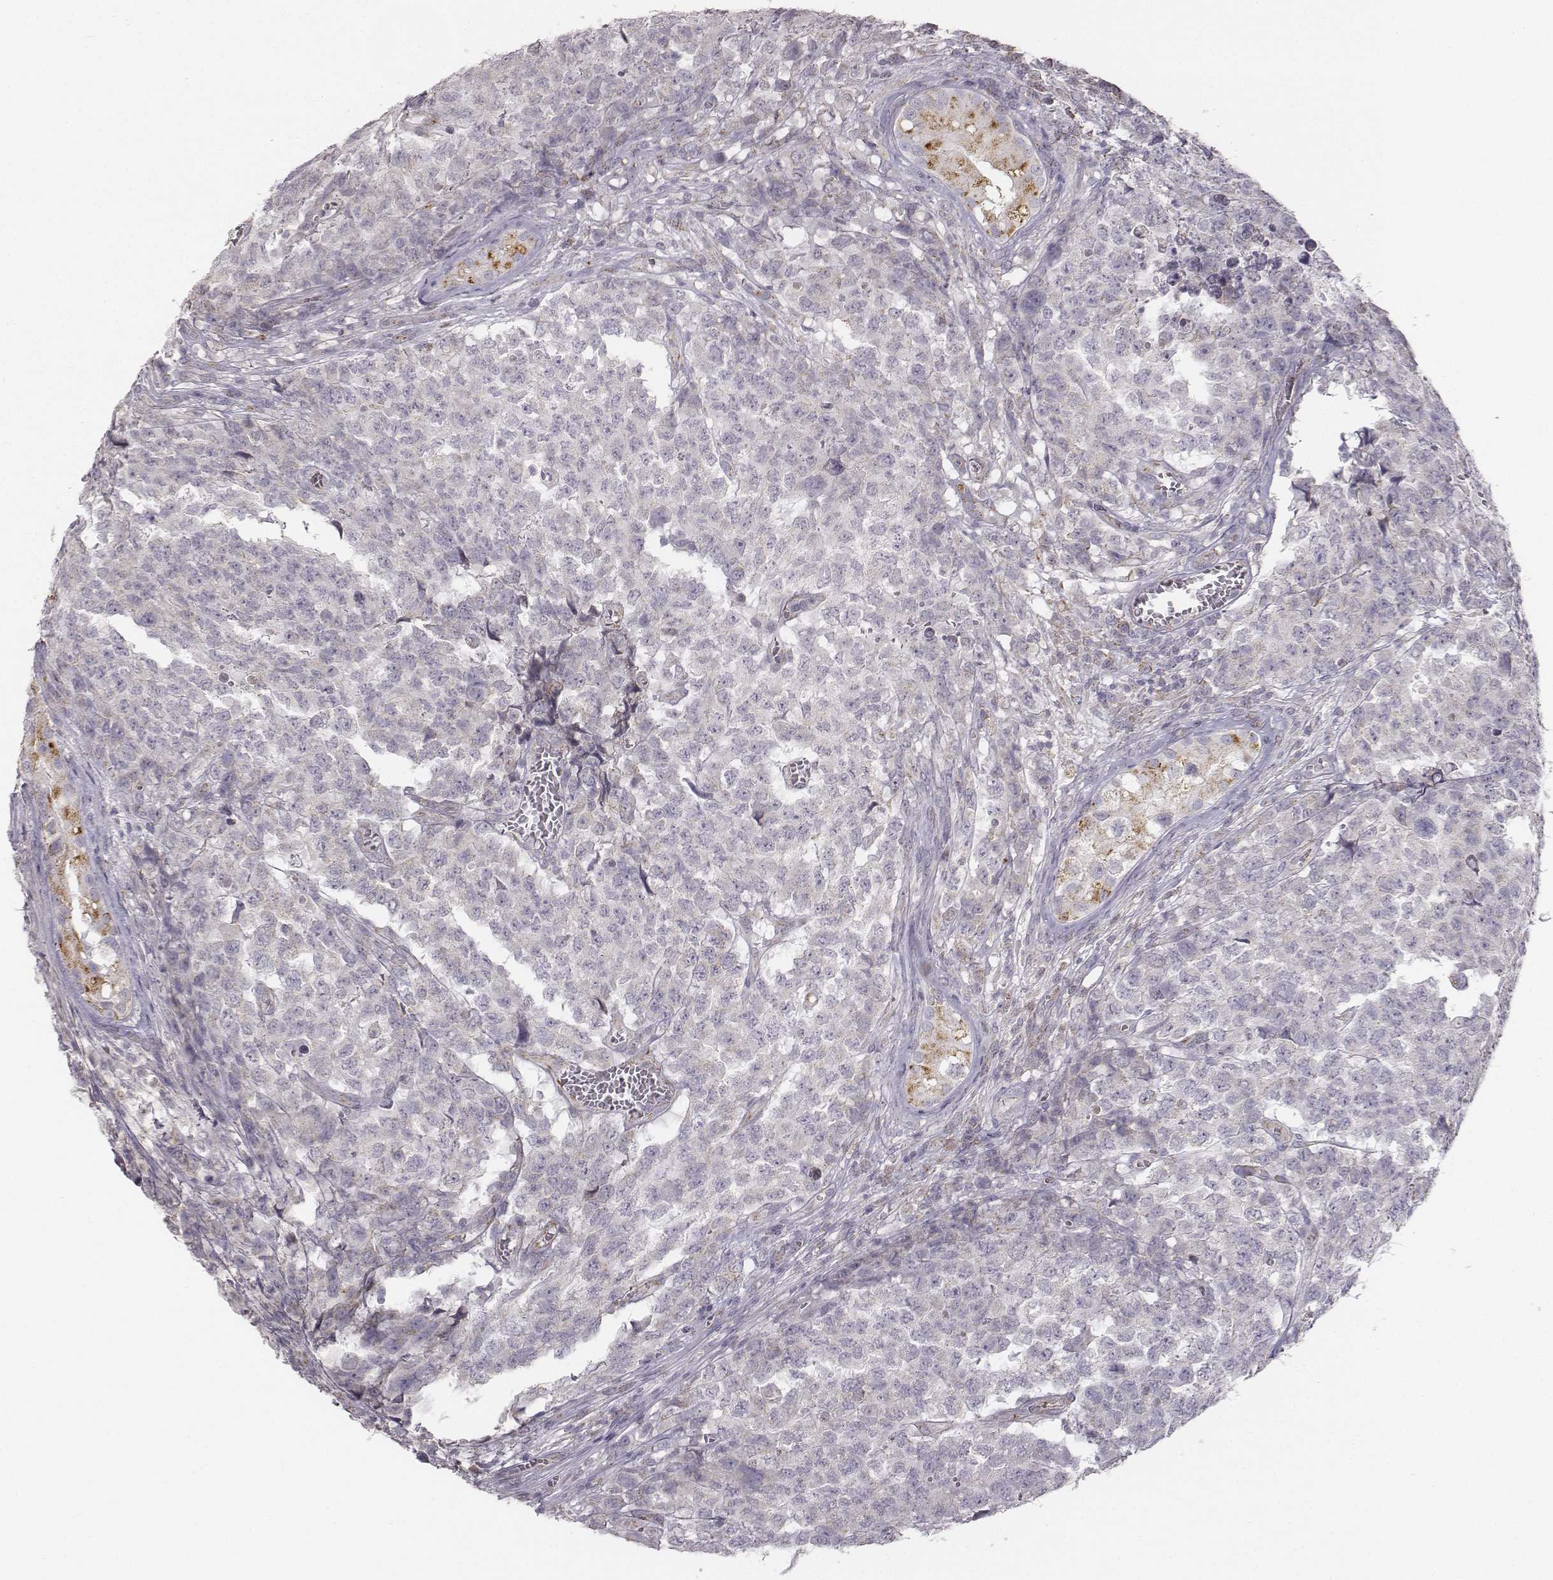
{"staining": {"intensity": "negative", "quantity": "none", "location": "none"}, "tissue": "testis cancer", "cell_type": "Tumor cells", "image_type": "cancer", "snomed": [{"axis": "morphology", "description": "Carcinoma, Embryonal, NOS"}, {"axis": "topography", "description": "Testis"}], "caption": "Testis embryonal carcinoma was stained to show a protein in brown. There is no significant positivity in tumor cells.", "gene": "ABCD3", "patient": {"sex": "male", "age": 23}}